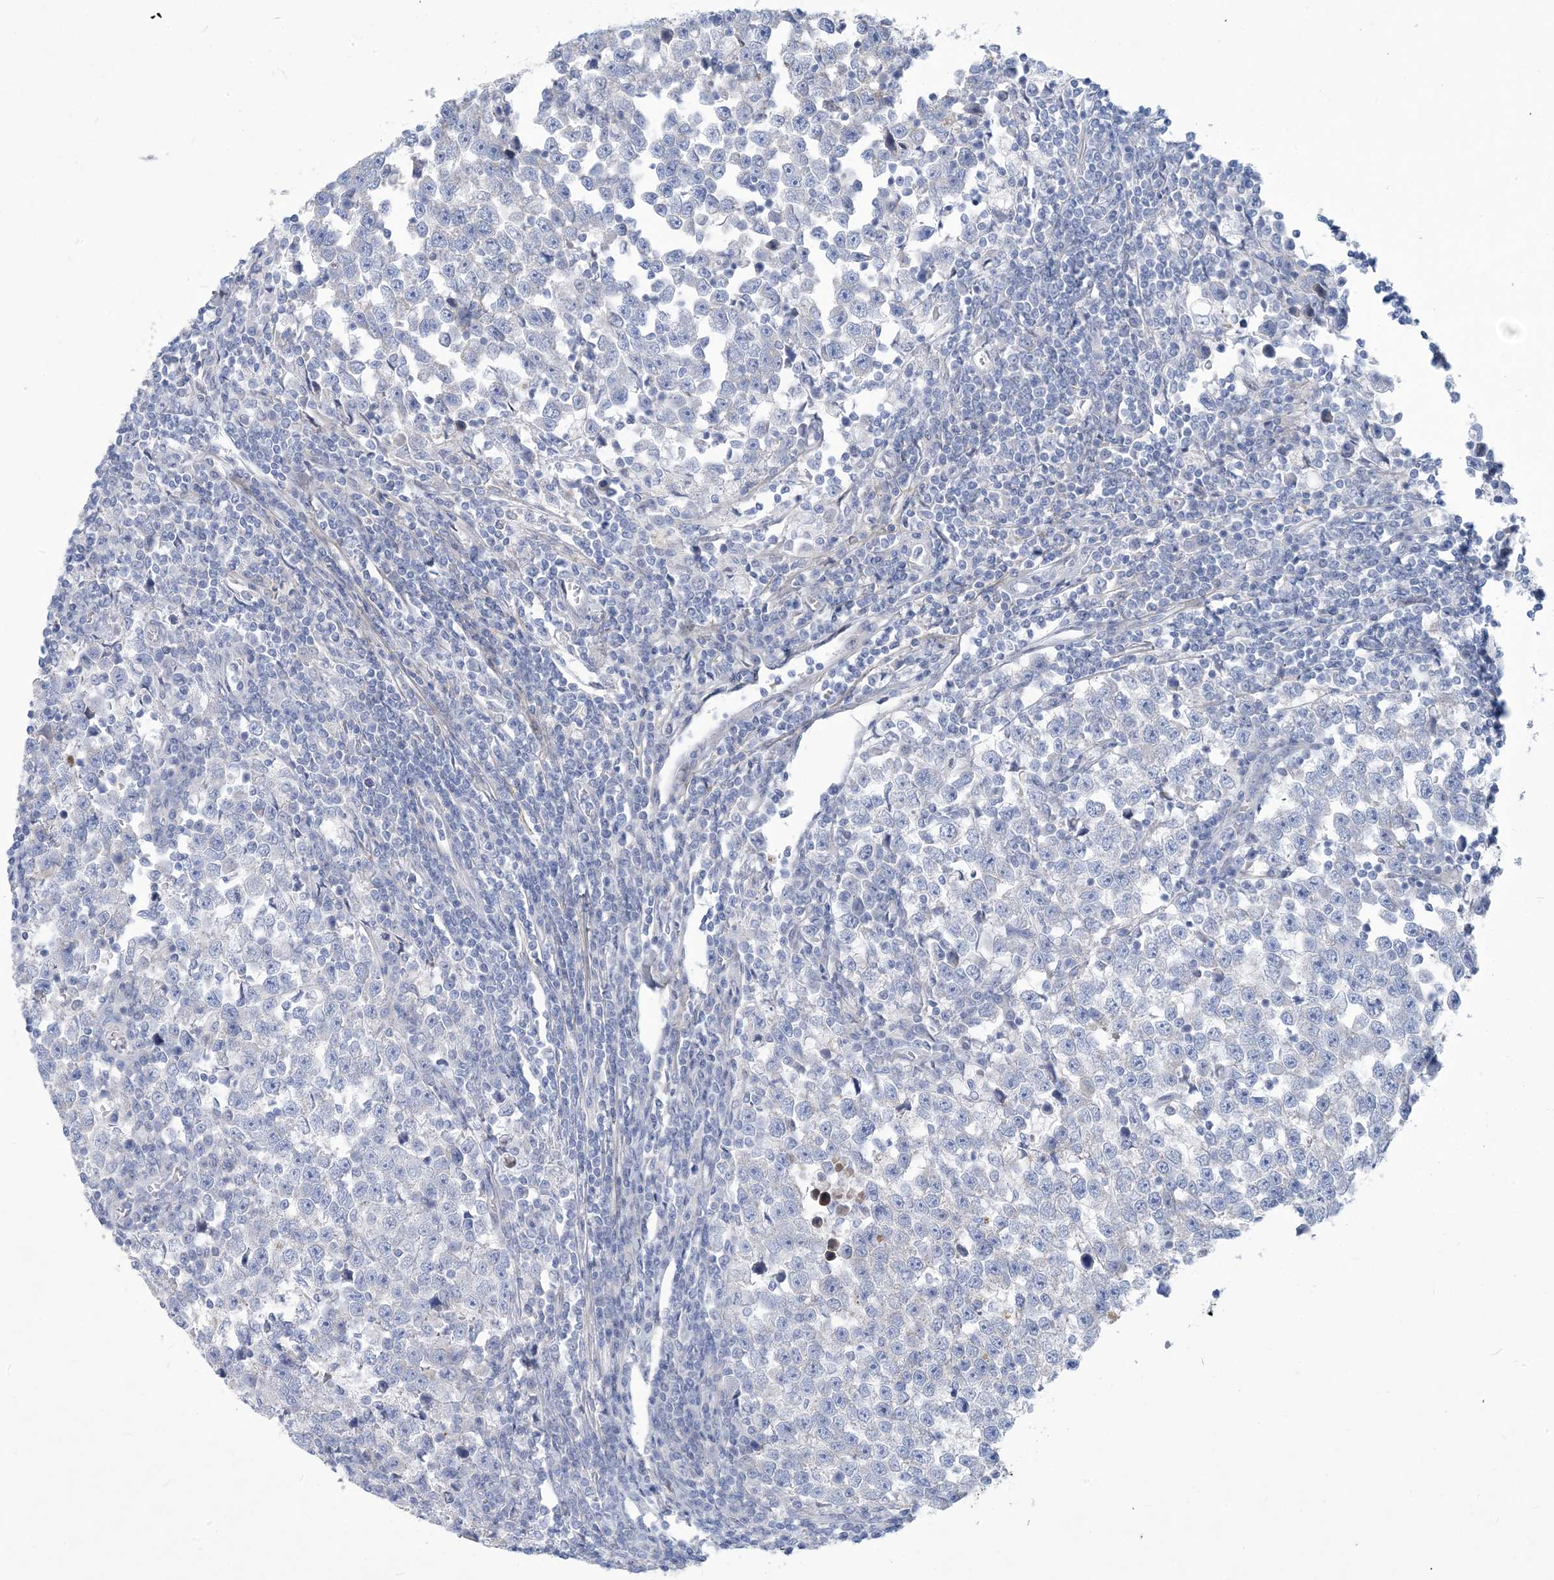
{"staining": {"intensity": "negative", "quantity": "none", "location": "none"}, "tissue": "testis cancer", "cell_type": "Tumor cells", "image_type": "cancer", "snomed": [{"axis": "morphology", "description": "Normal tissue, NOS"}, {"axis": "morphology", "description": "Seminoma, NOS"}, {"axis": "topography", "description": "Testis"}], "caption": "A micrograph of testis cancer (seminoma) stained for a protein demonstrates no brown staining in tumor cells.", "gene": "MOXD1", "patient": {"sex": "male", "age": 43}}